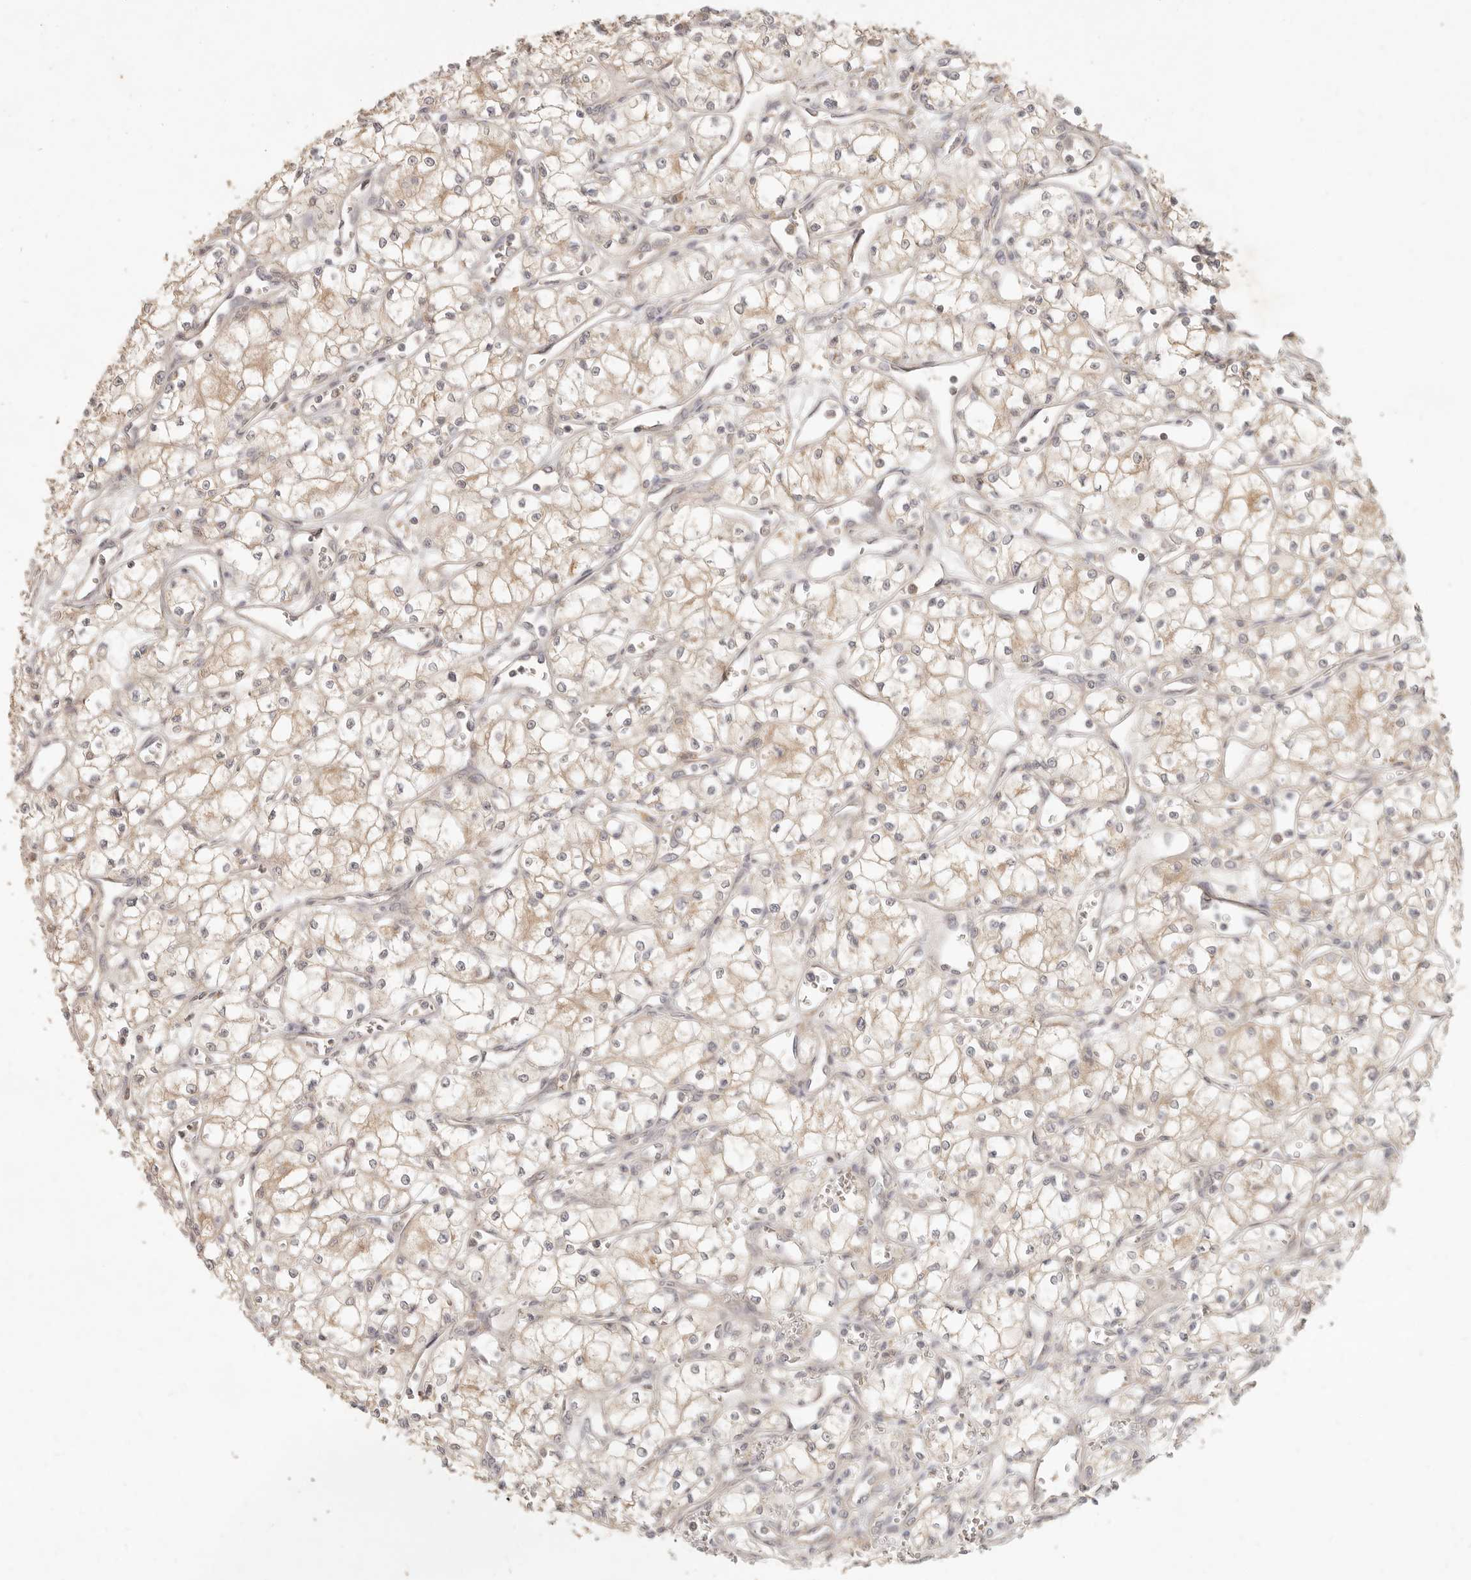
{"staining": {"intensity": "weak", "quantity": "25%-75%", "location": "cytoplasmic/membranous"}, "tissue": "renal cancer", "cell_type": "Tumor cells", "image_type": "cancer", "snomed": [{"axis": "morphology", "description": "Adenocarcinoma, NOS"}, {"axis": "topography", "description": "Kidney"}], "caption": "Immunohistochemical staining of human adenocarcinoma (renal) displays low levels of weak cytoplasmic/membranous staining in approximately 25%-75% of tumor cells.", "gene": "UBXN11", "patient": {"sex": "male", "age": 59}}